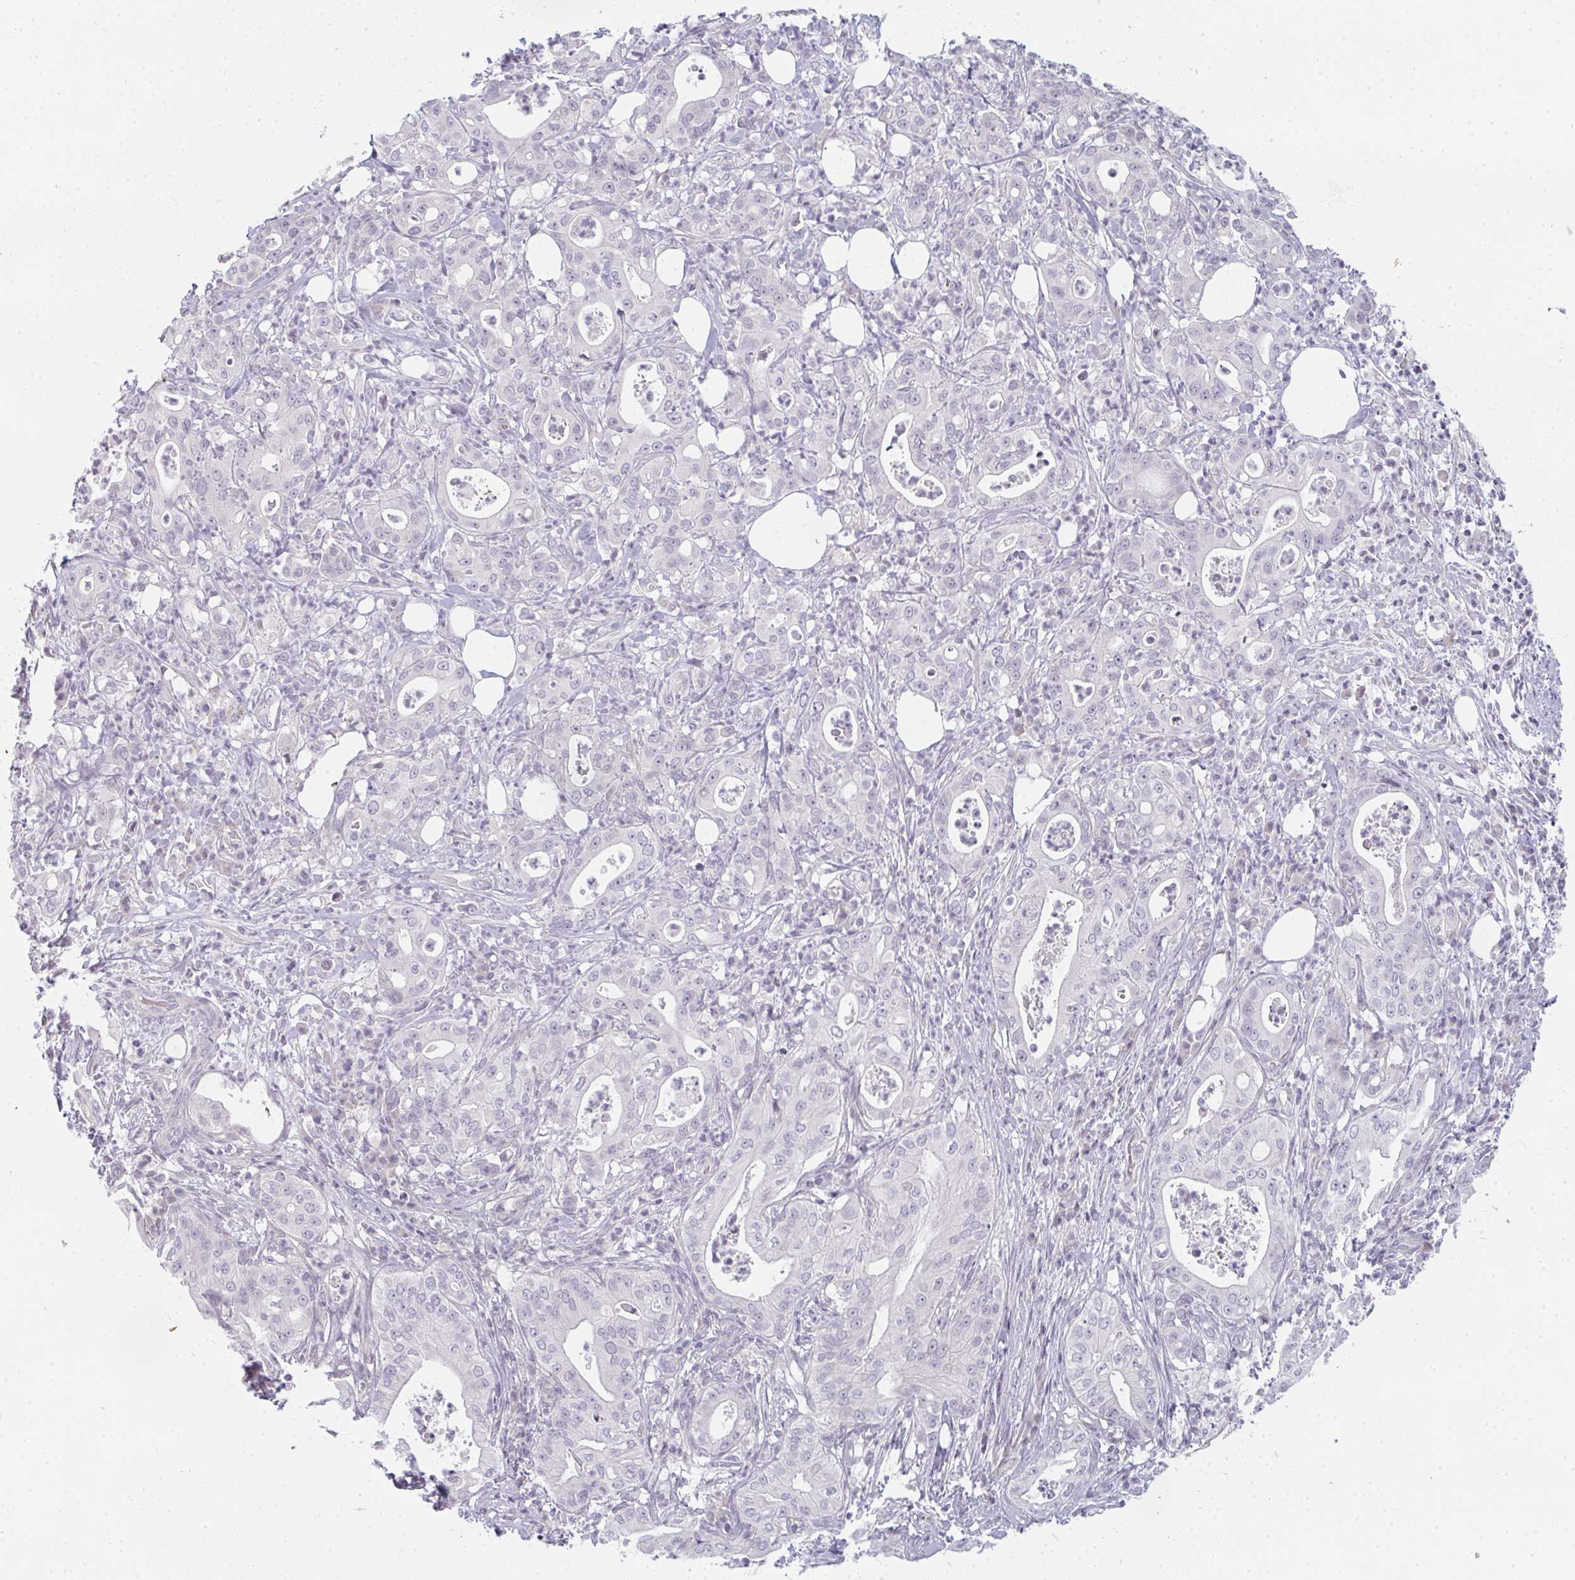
{"staining": {"intensity": "negative", "quantity": "none", "location": "none"}, "tissue": "pancreatic cancer", "cell_type": "Tumor cells", "image_type": "cancer", "snomed": [{"axis": "morphology", "description": "Adenocarcinoma, NOS"}, {"axis": "topography", "description": "Pancreas"}], "caption": "DAB immunohistochemical staining of pancreatic adenocarcinoma displays no significant positivity in tumor cells.", "gene": "RBBP6", "patient": {"sex": "male", "age": 71}}